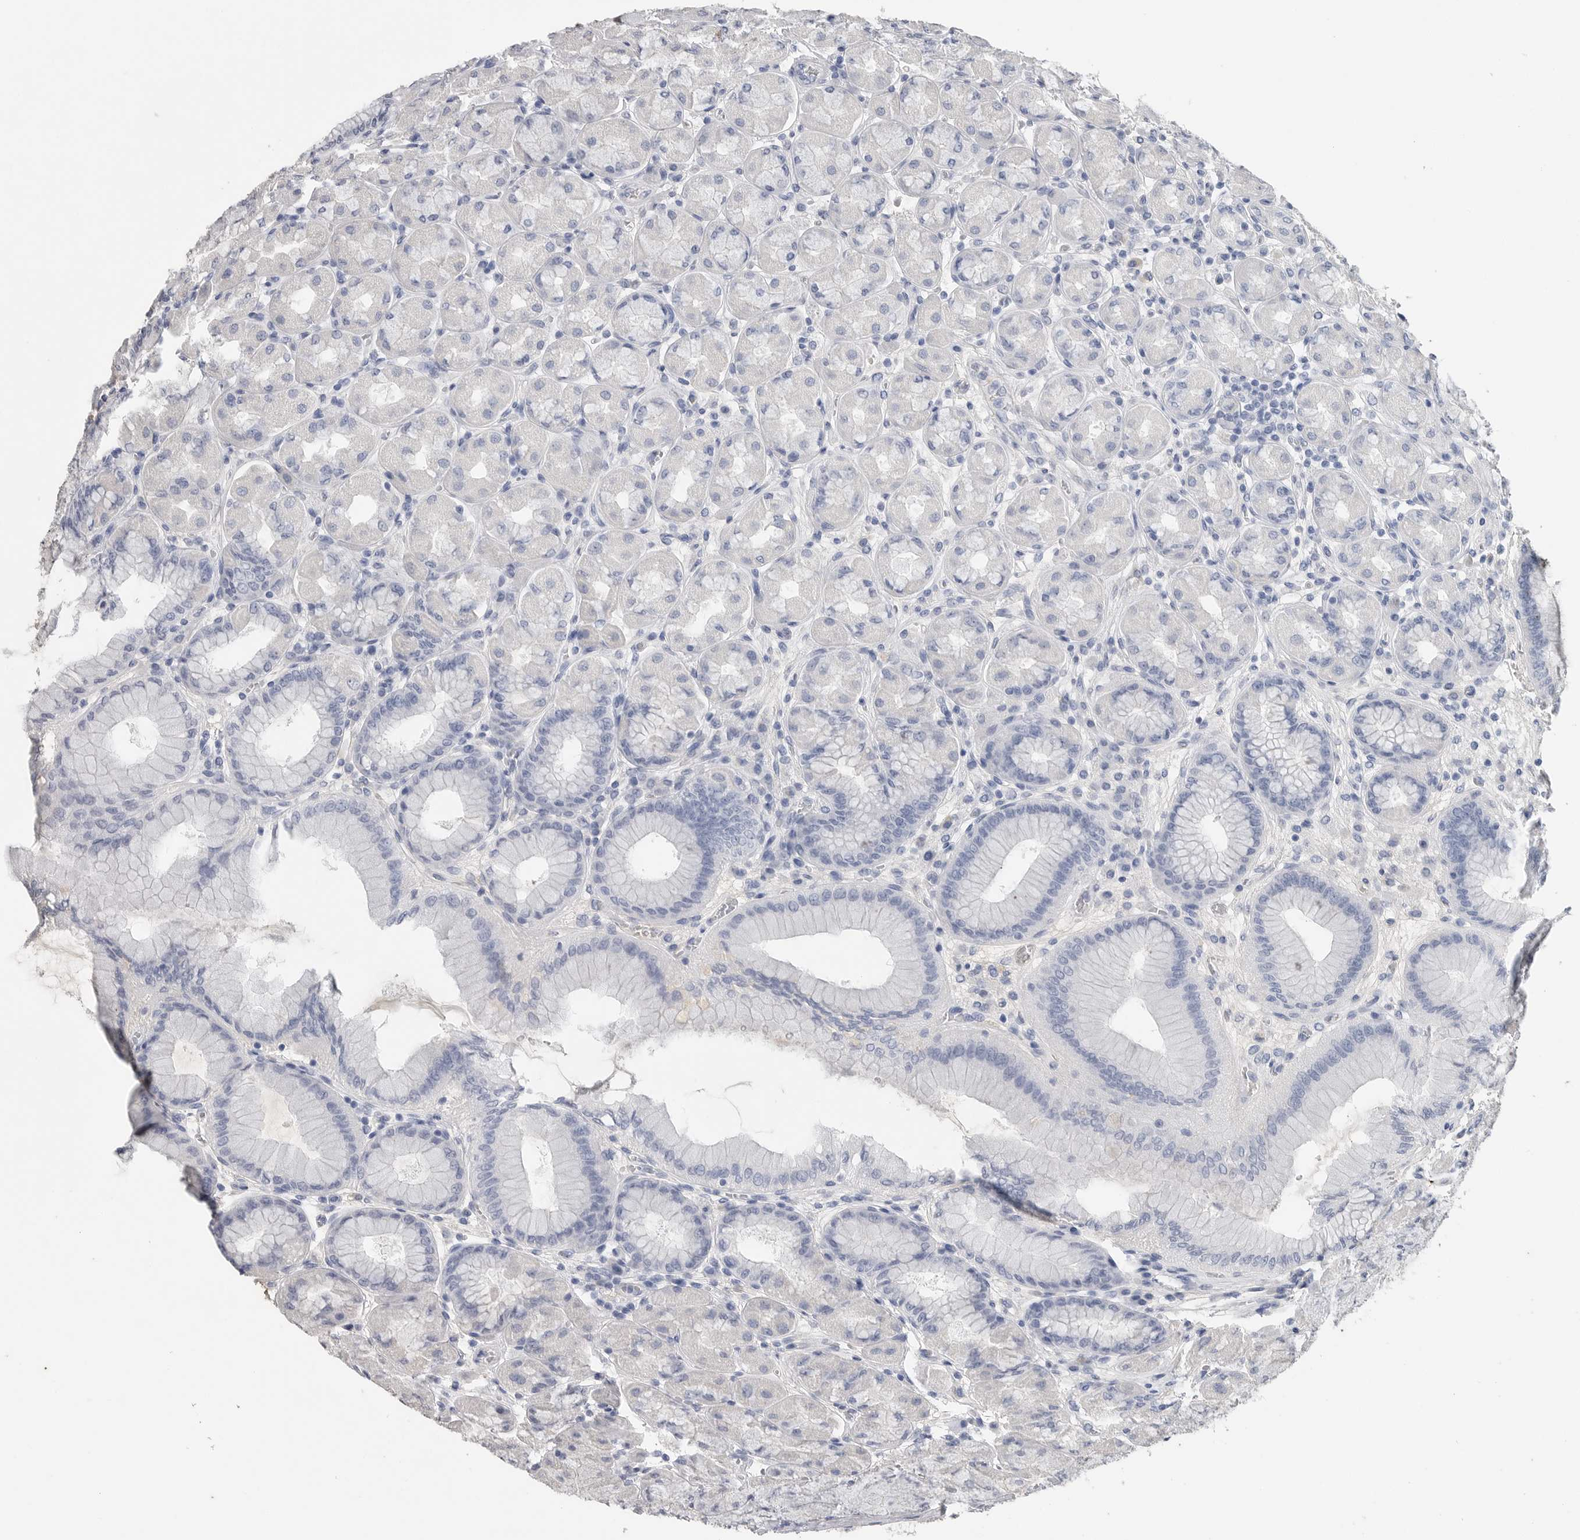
{"staining": {"intensity": "negative", "quantity": "none", "location": "none"}, "tissue": "stomach", "cell_type": "Glandular cells", "image_type": "normal", "snomed": [{"axis": "morphology", "description": "Normal tissue, NOS"}, {"axis": "topography", "description": "Stomach, upper"}], "caption": "This is an immunohistochemistry histopathology image of unremarkable human stomach. There is no staining in glandular cells.", "gene": "FABP6", "patient": {"sex": "female", "age": 56}}